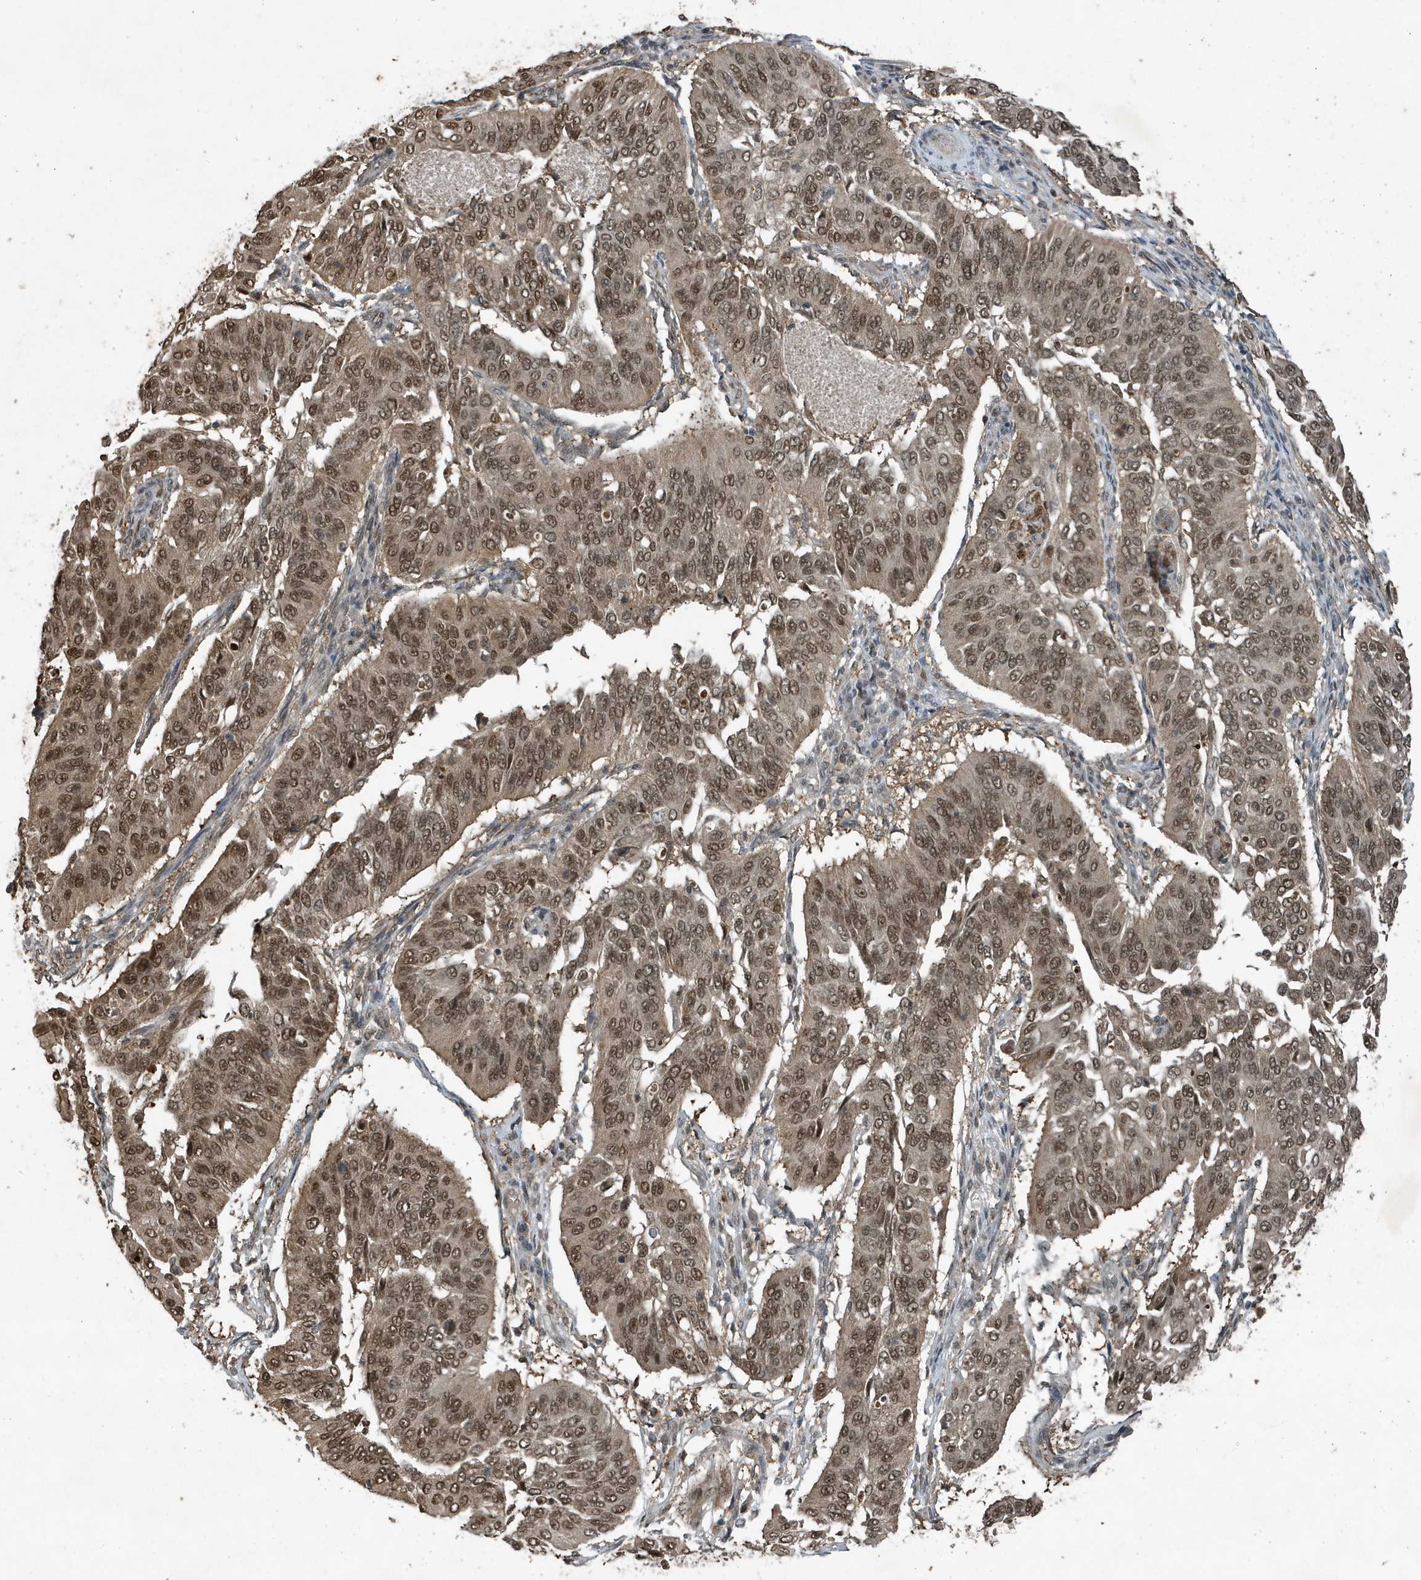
{"staining": {"intensity": "moderate", "quantity": ">75%", "location": "cytoplasmic/membranous,nuclear"}, "tissue": "cervical cancer", "cell_type": "Tumor cells", "image_type": "cancer", "snomed": [{"axis": "morphology", "description": "Normal tissue, NOS"}, {"axis": "morphology", "description": "Squamous cell carcinoma, NOS"}, {"axis": "topography", "description": "Cervix"}], "caption": "Protein staining demonstrates moderate cytoplasmic/membranous and nuclear expression in about >75% of tumor cells in squamous cell carcinoma (cervical).", "gene": "HSPA1A", "patient": {"sex": "female", "age": 39}}